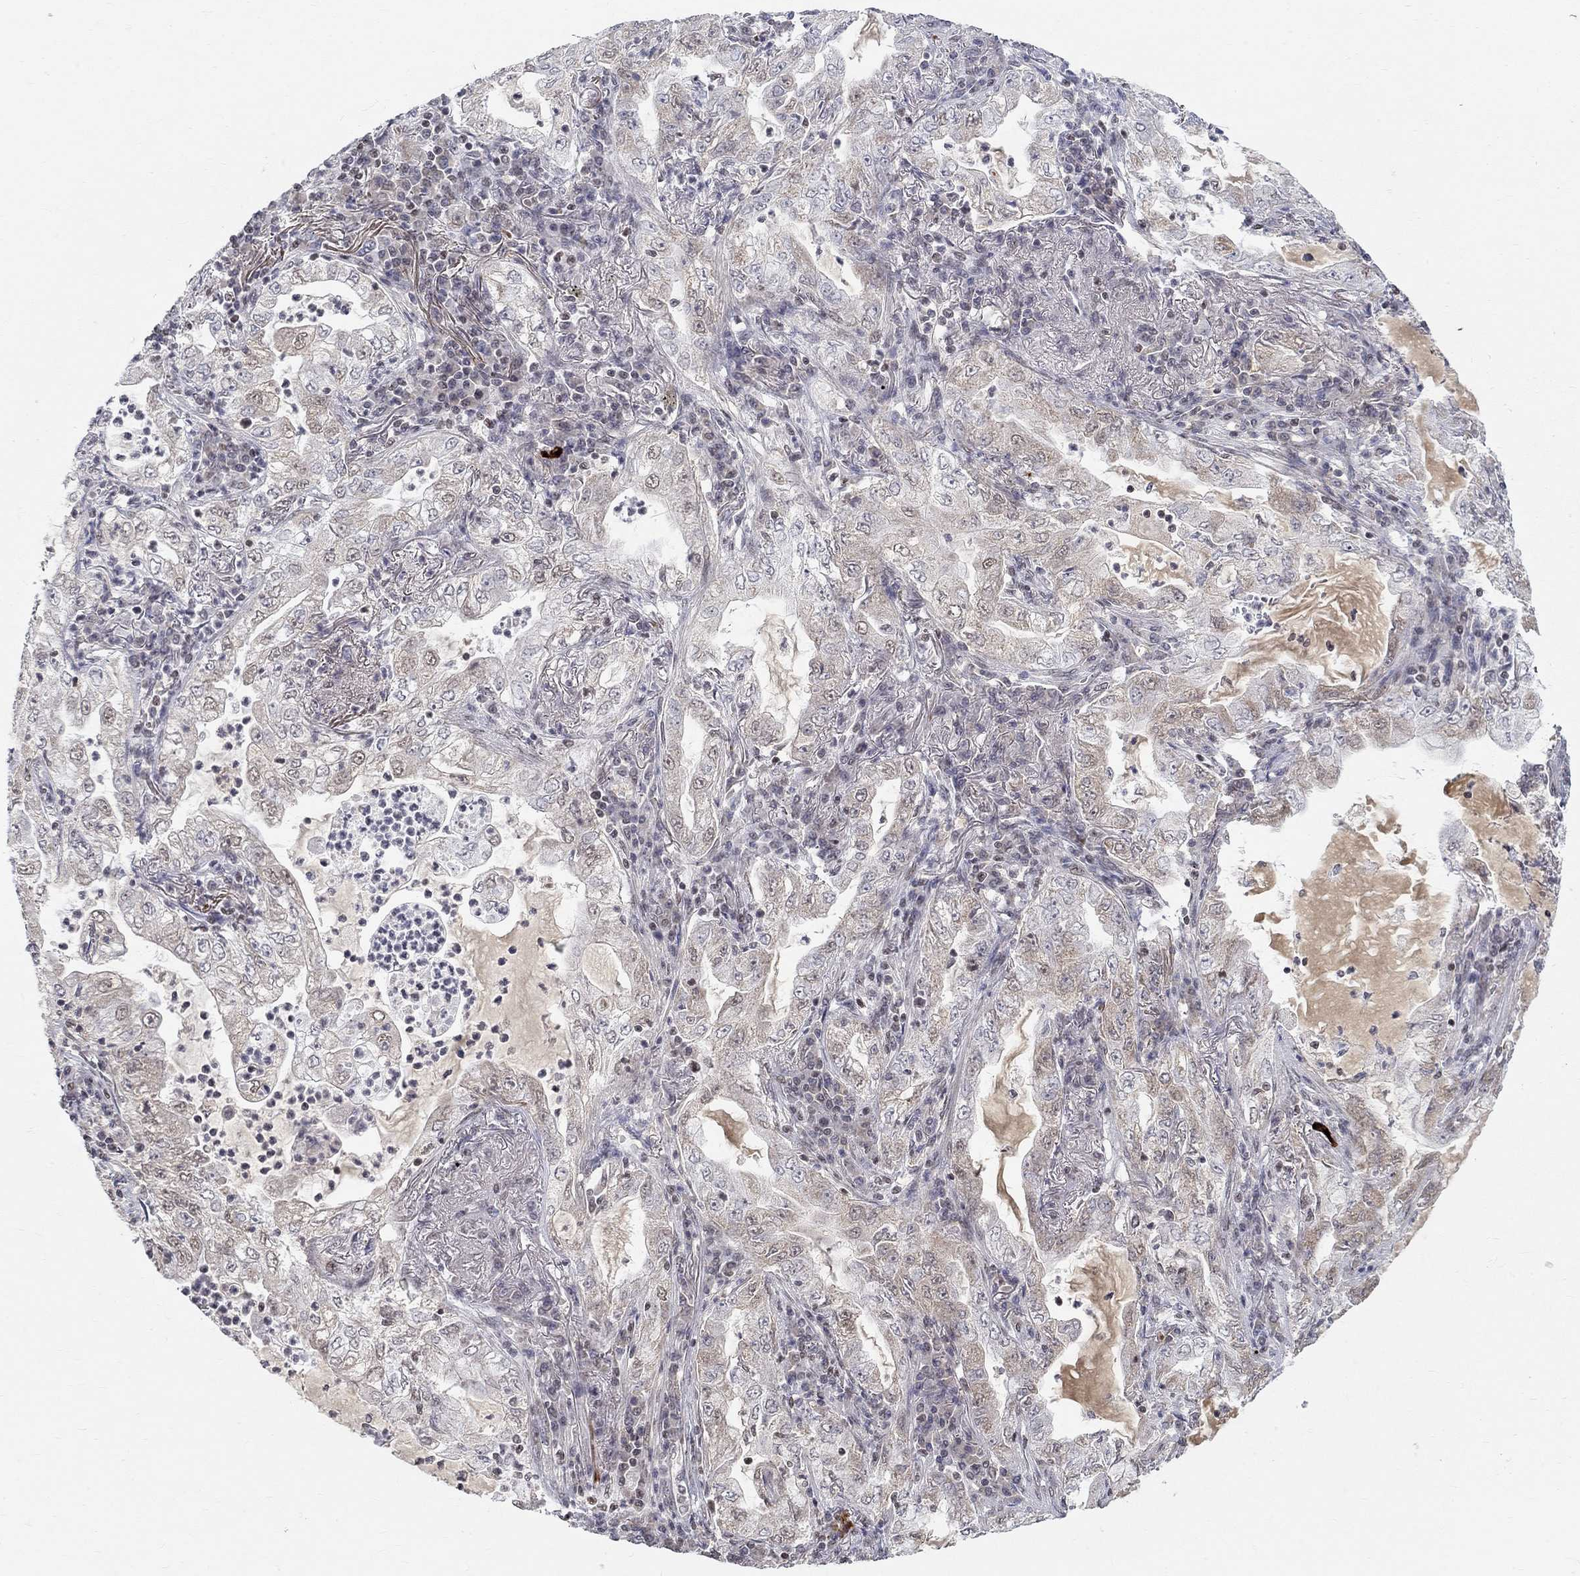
{"staining": {"intensity": "weak", "quantity": "<25%", "location": "cytoplasmic/membranous"}, "tissue": "lung cancer", "cell_type": "Tumor cells", "image_type": "cancer", "snomed": [{"axis": "morphology", "description": "Adenocarcinoma, NOS"}, {"axis": "topography", "description": "Lung"}], "caption": "Histopathology image shows no significant protein staining in tumor cells of lung cancer (adenocarcinoma).", "gene": "KLF12", "patient": {"sex": "female", "age": 73}}